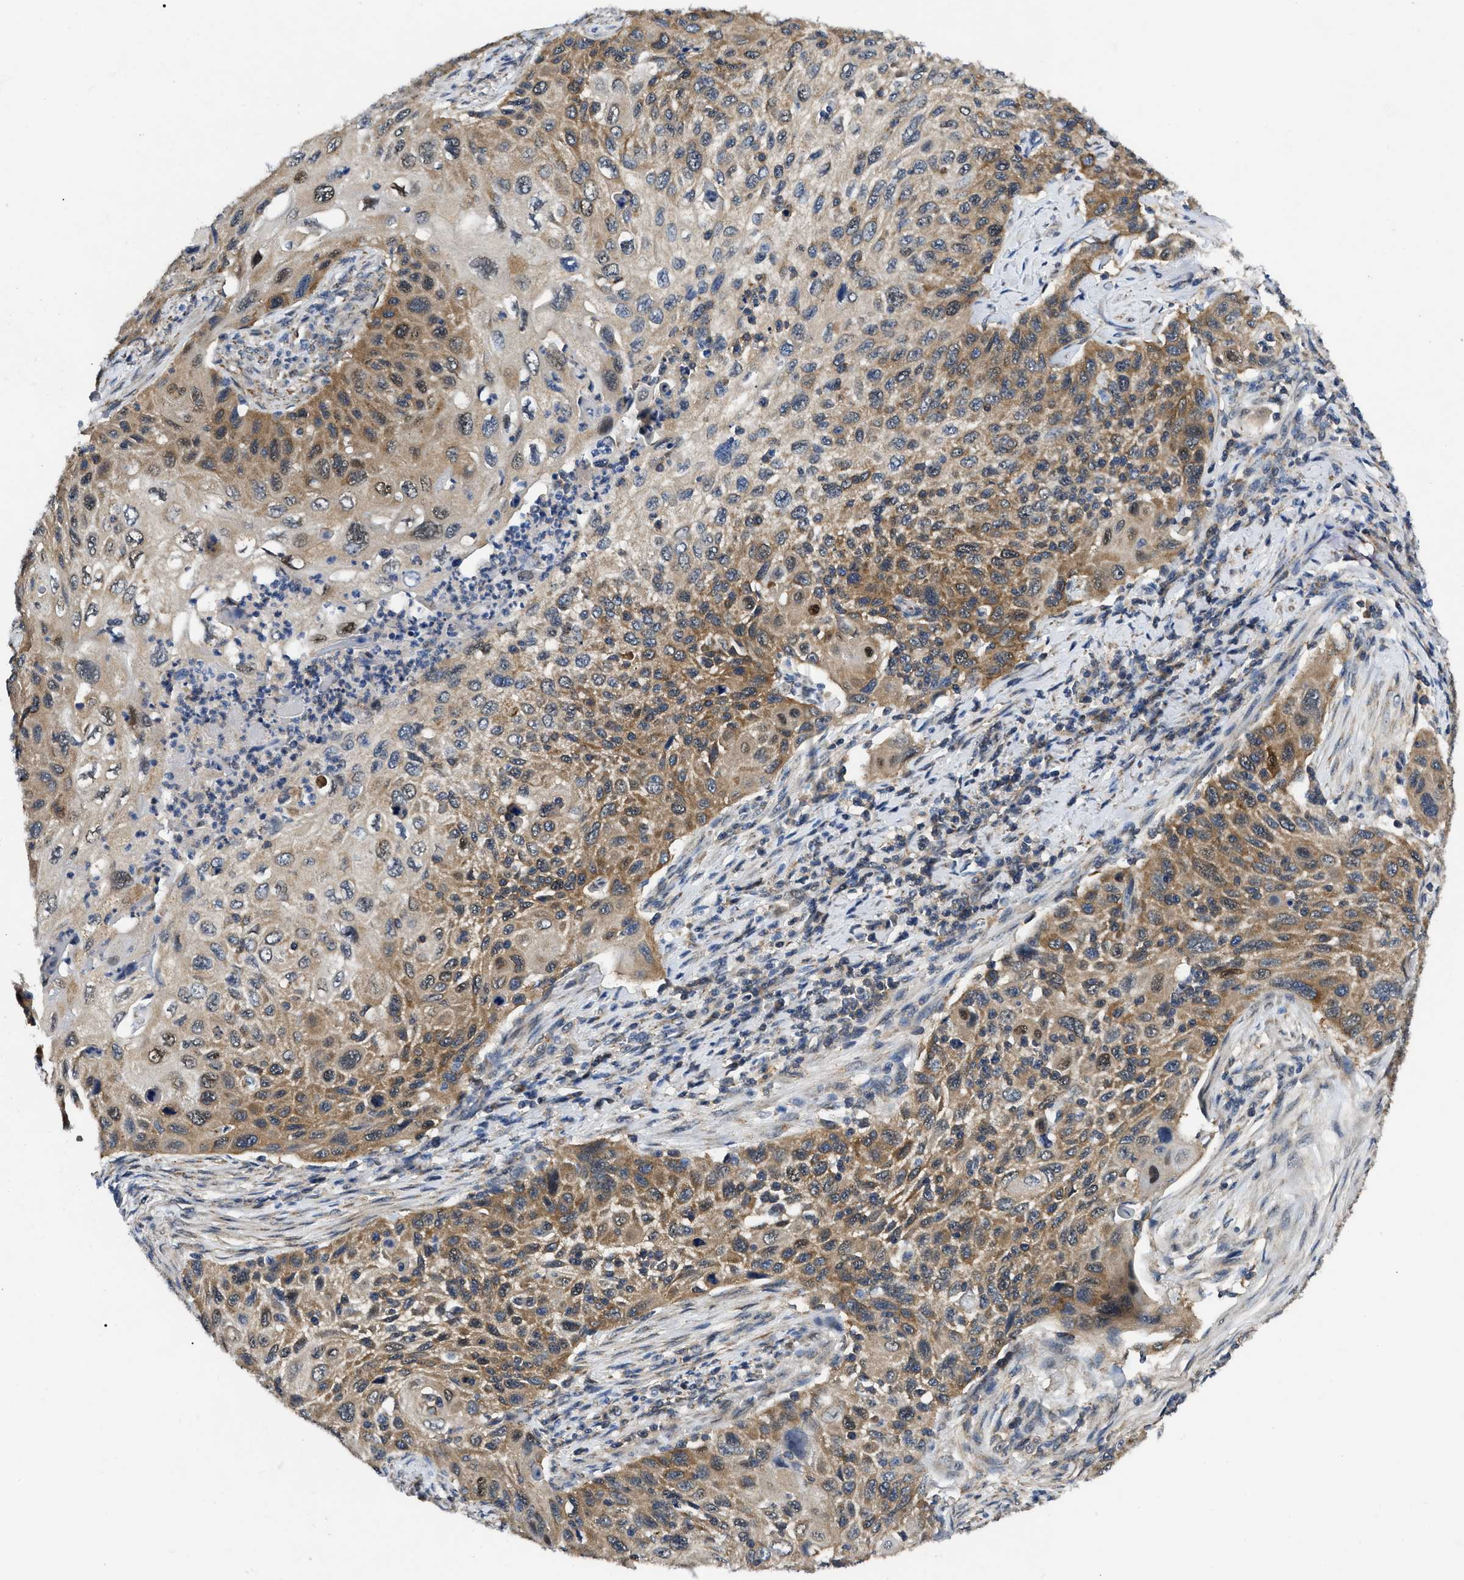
{"staining": {"intensity": "moderate", "quantity": ">75%", "location": "cytoplasmic/membranous"}, "tissue": "cervical cancer", "cell_type": "Tumor cells", "image_type": "cancer", "snomed": [{"axis": "morphology", "description": "Squamous cell carcinoma, NOS"}, {"axis": "topography", "description": "Cervix"}], "caption": "Cervical cancer (squamous cell carcinoma) stained with a brown dye displays moderate cytoplasmic/membranous positive positivity in about >75% of tumor cells.", "gene": "GET4", "patient": {"sex": "female", "age": 70}}